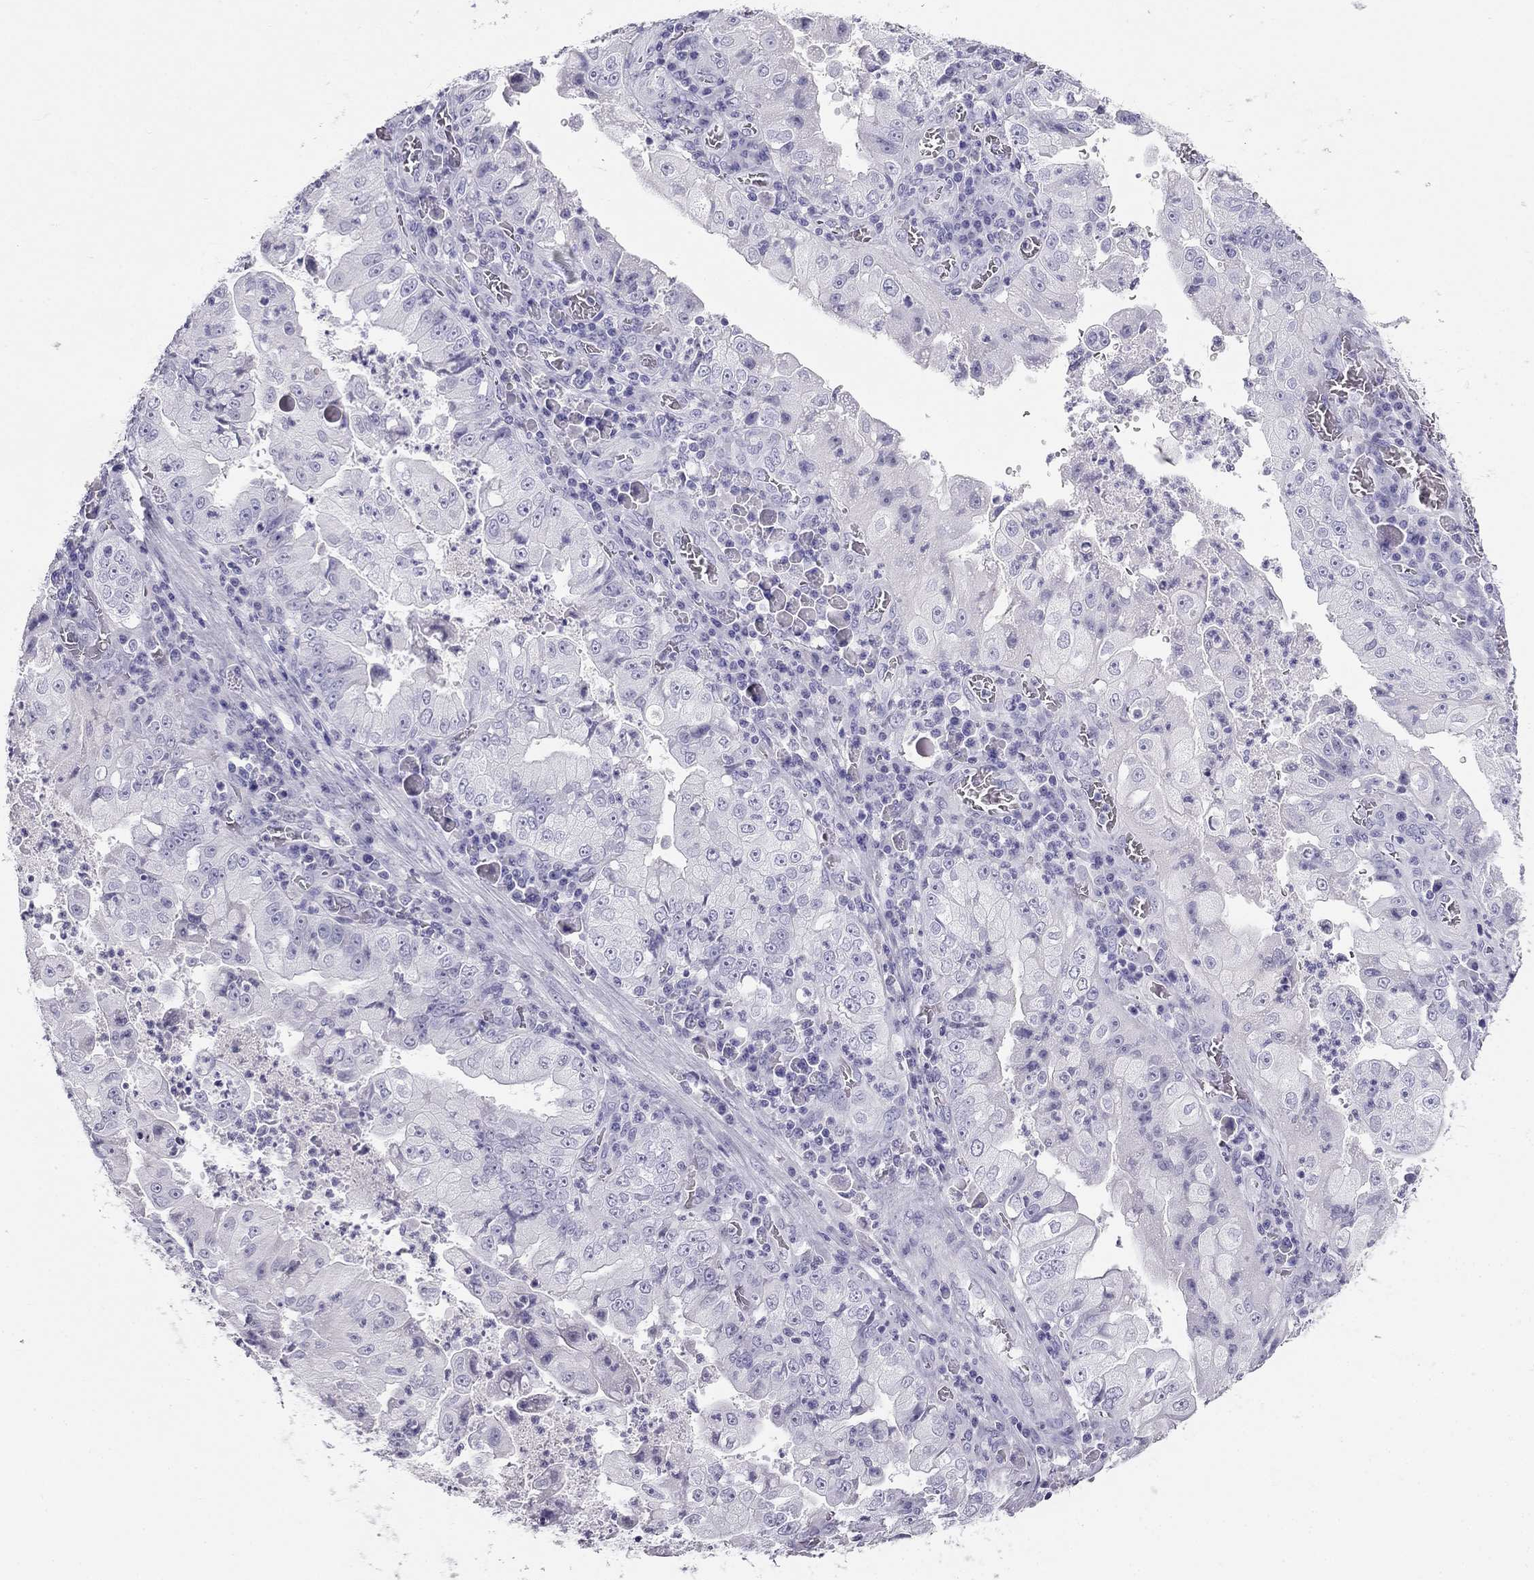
{"staining": {"intensity": "negative", "quantity": "none", "location": "none"}, "tissue": "stomach cancer", "cell_type": "Tumor cells", "image_type": "cancer", "snomed": [{"axis": "morphology", "description": "Adenocarcinoma, NOS"}, {"axis": "topography", "description": "Stomach"}], "caption": "The image demonstrates no significant positivity in tumor cells of adenocarcinoma (stomach).", "gene": "KLRG1", "patient": {"sex": "male", "age": 76}}